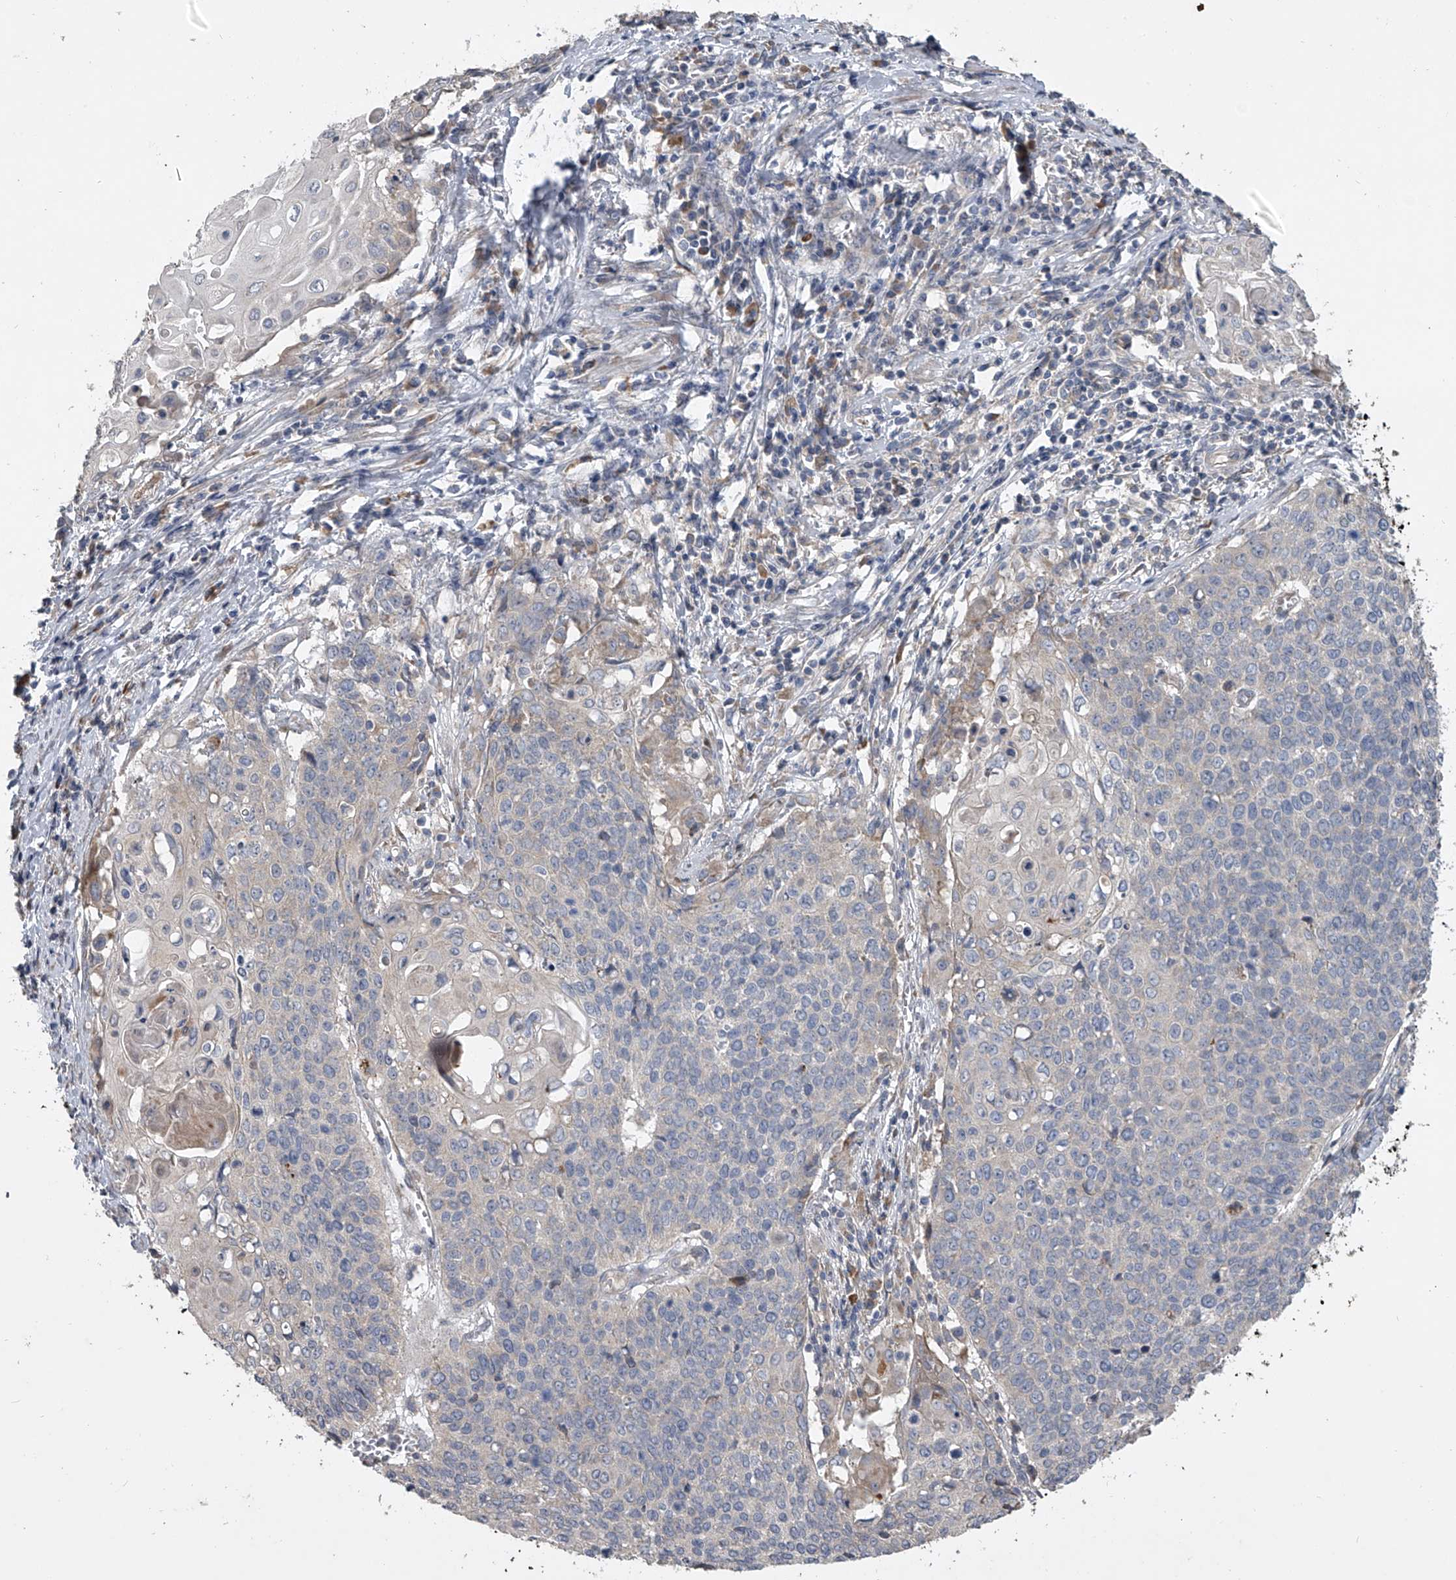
{"staining": {"intensity": "negative", "quantity": "none", "location": "none"}, "tissue": "cervical cancer", "cell_type": "Tumor cells", "image_type": "cancer", "snomed": [{"axis": "morphology", "description": "Squamous cell carcinoma, NOS"}, {"axis": "topography", "description": "Cervix"}], "caption": "A high-resolution micrograph shows IHC staining of cervical squamous cell carcinoma, which reveals no significant positivity in tumor cells. Nuclei are stained in blue.", "gene": "DOCK9", "patient": {"sex": "female", "age": 39}}